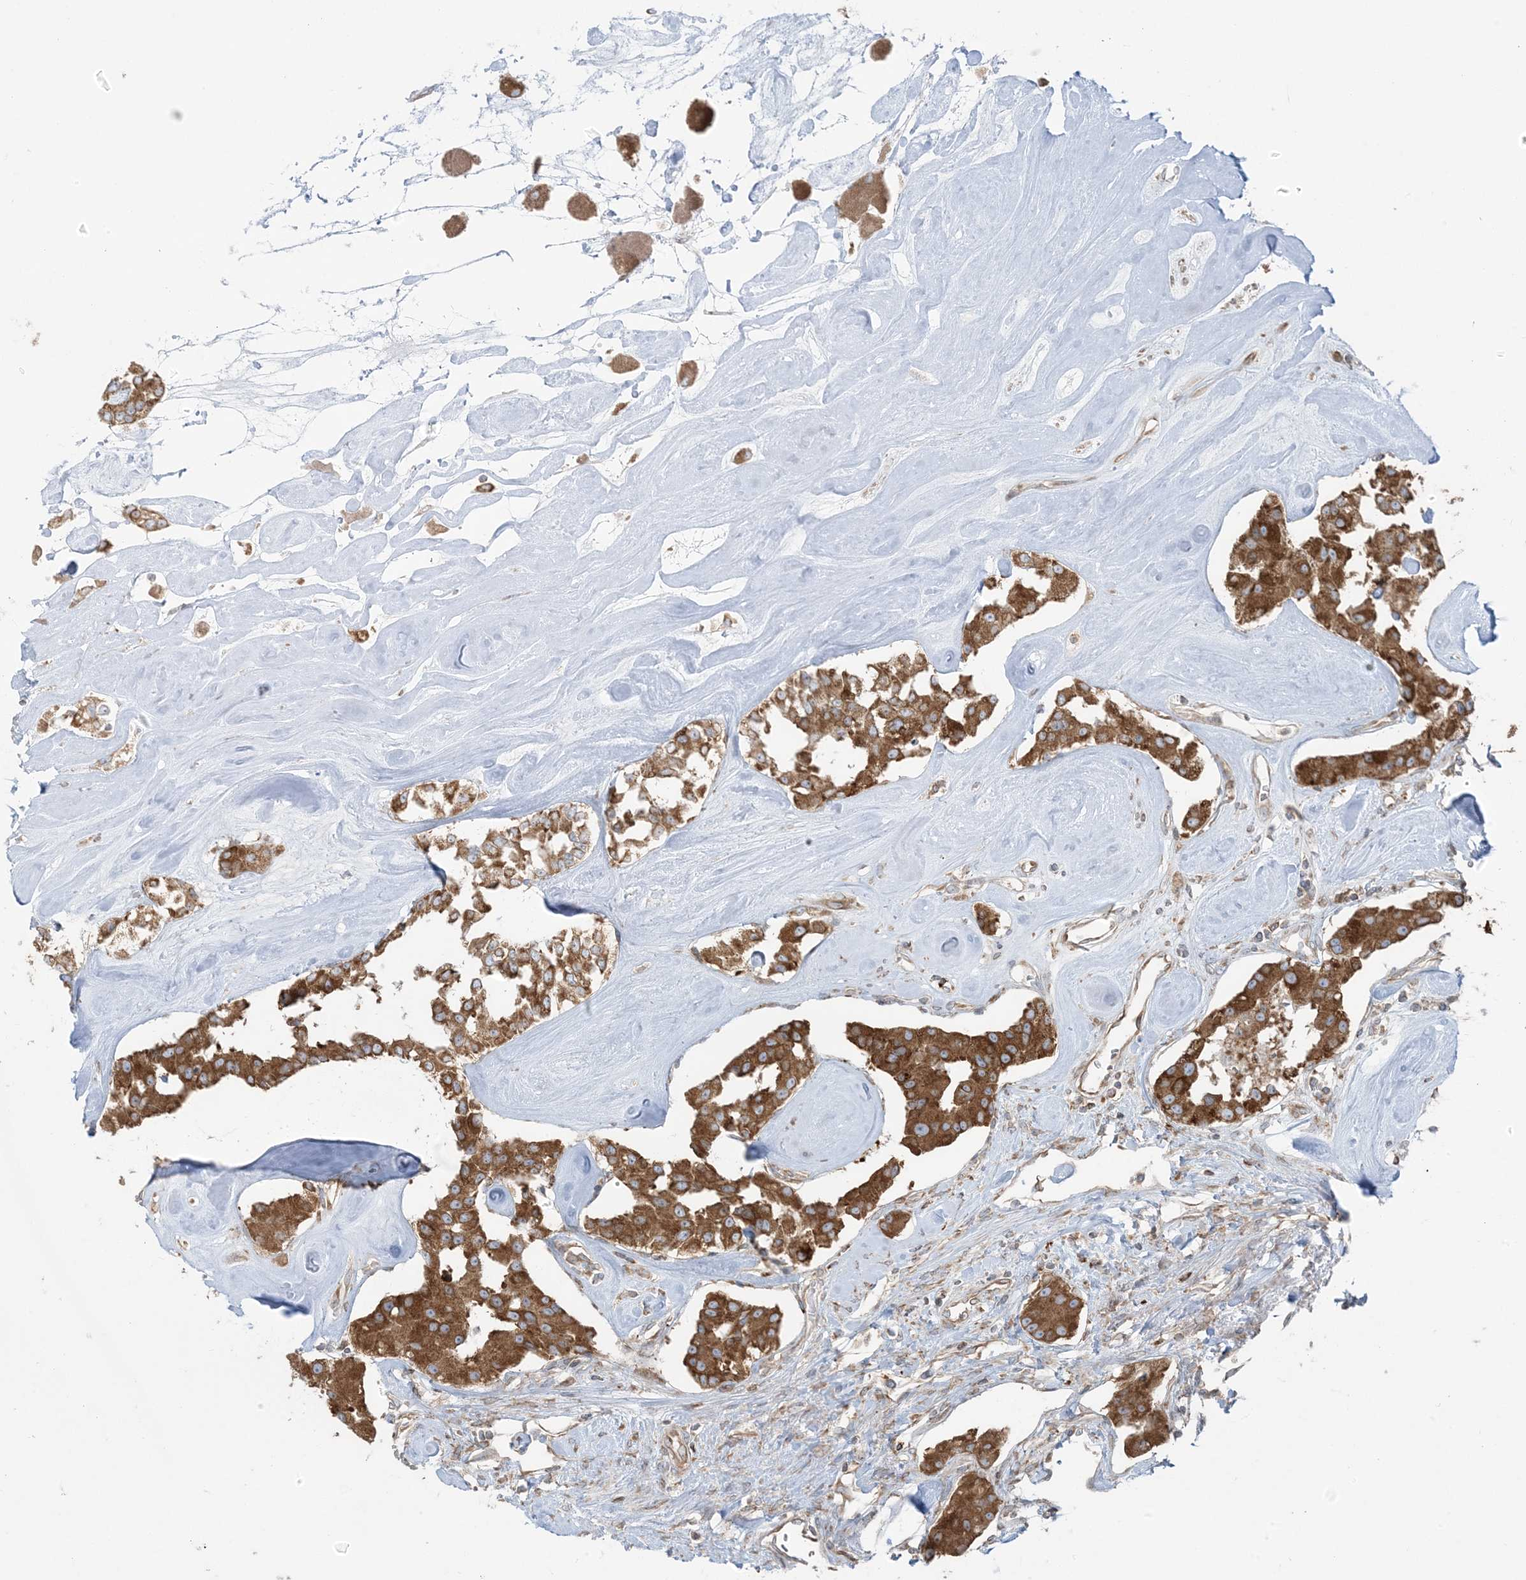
{"staining": {"intensity": "strong", "quantity": ">75%", "location": "cytoplasmic/membranous"}, "tissue": "carcinoid", "cell_type": "Tumor cells", "image_type": "cancer", "snomed": [{"axis": "morphology", "description": "Carcinoid, malignant, NOS"}, {"axis": "topography", "description": "Pancreas"}], "caption": "A high amount of strong cytoplasmic/membranous expression is seen in about >75% of tumor cells in malignant carcinoid tissue.", "gene": "UBXN4", "patient": {"sex": "male", "age": 41}}